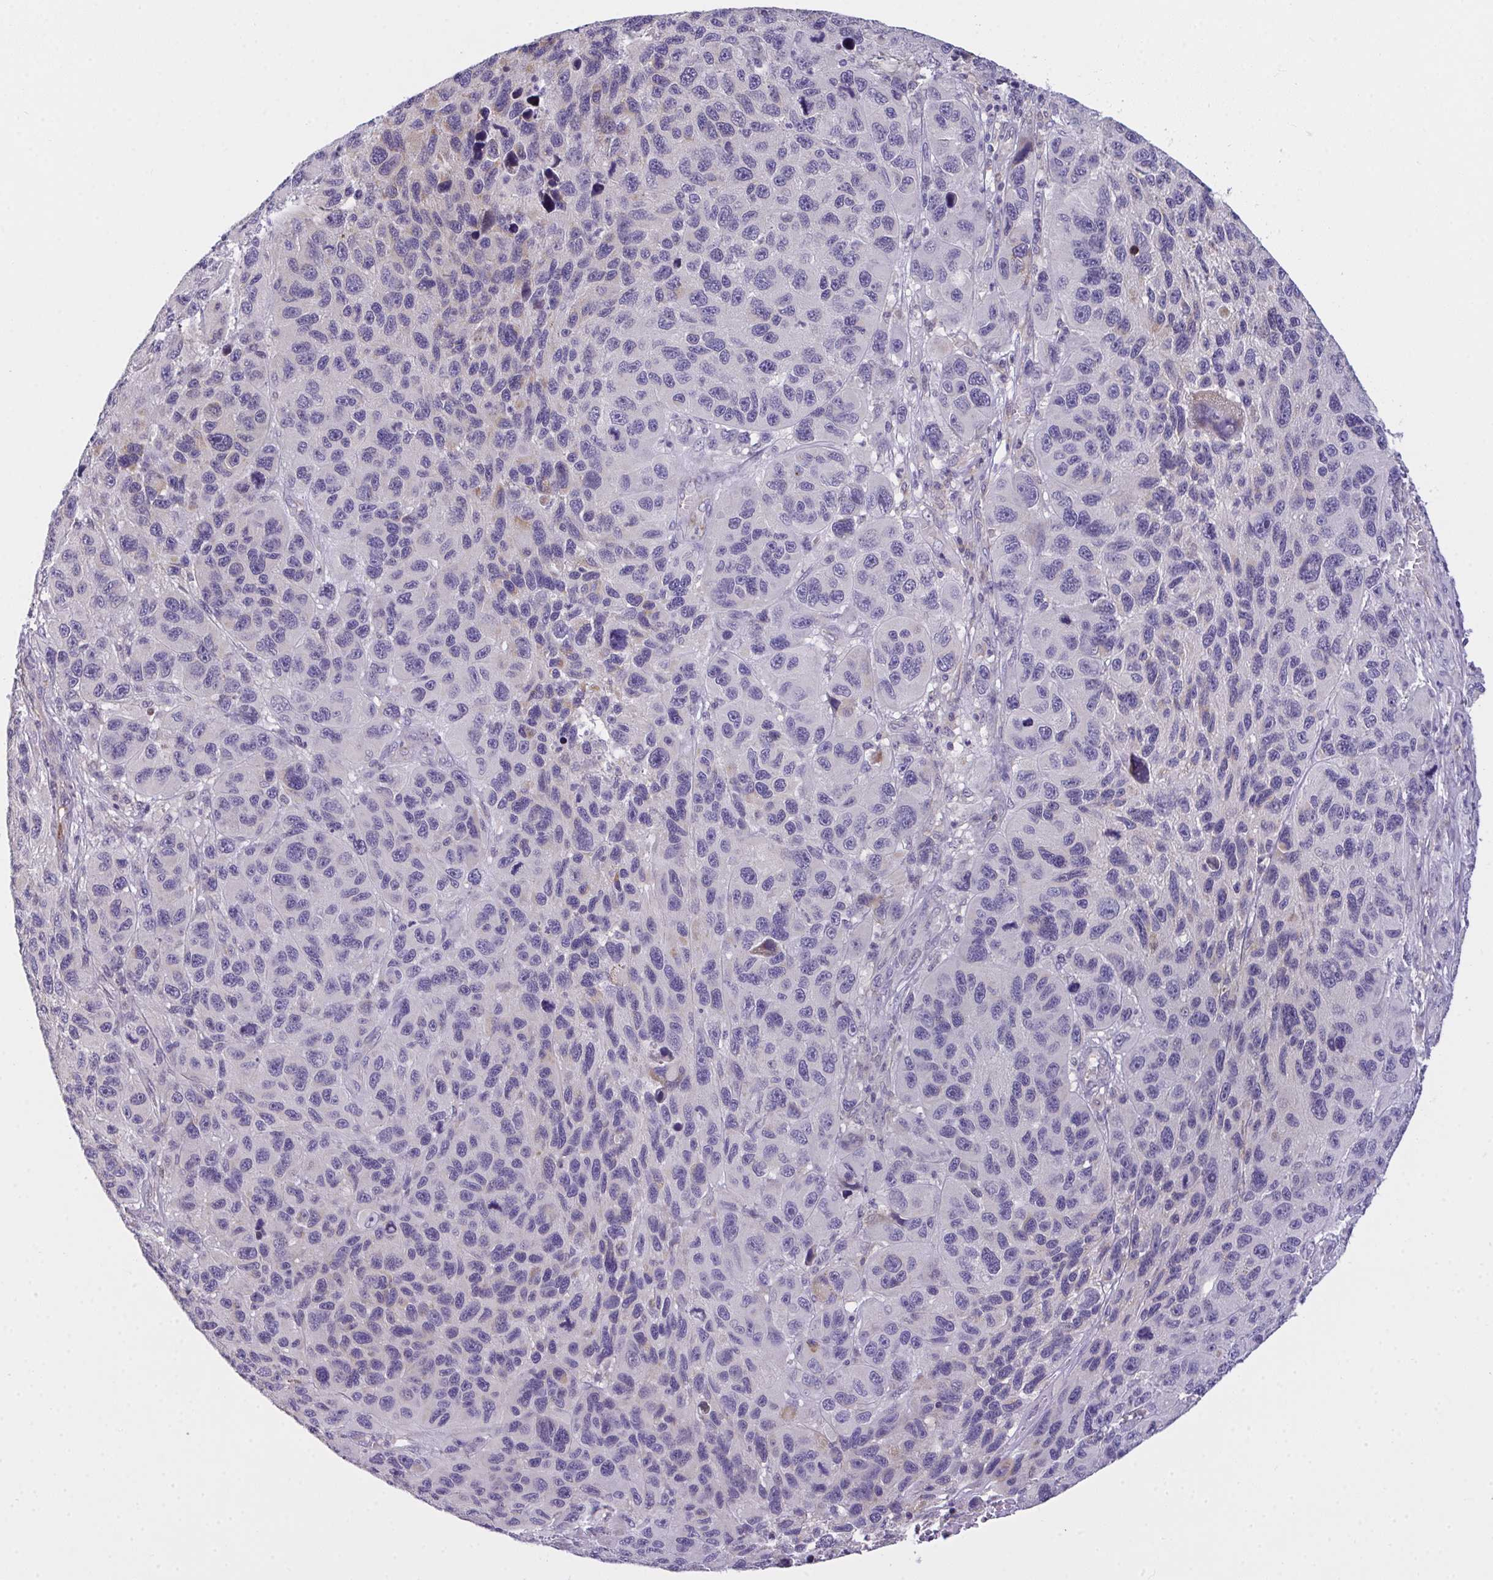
{"staining": {"intensity": "negative", "quantity": "none", "location": "none"}, "tissue": "melanoma", "cell_type": "Tumor cells", "image_type": "cancer", "snomed": [{"axis": "morphology", "description": "Malignant melanoma, NOS"}, {"axis": "topography", "description": "Skin"}], "caption": "Protein analysis of malignant melanoma shows no significant expression in tumor cells. The staining was performed using DAB to visualize the protein expression in brown, while the nuclei were stained in blue with hematoxylin (Magnification: 20x).", "gene": "SEMA6B", "patient": {"sex": "male", "age": 53}}